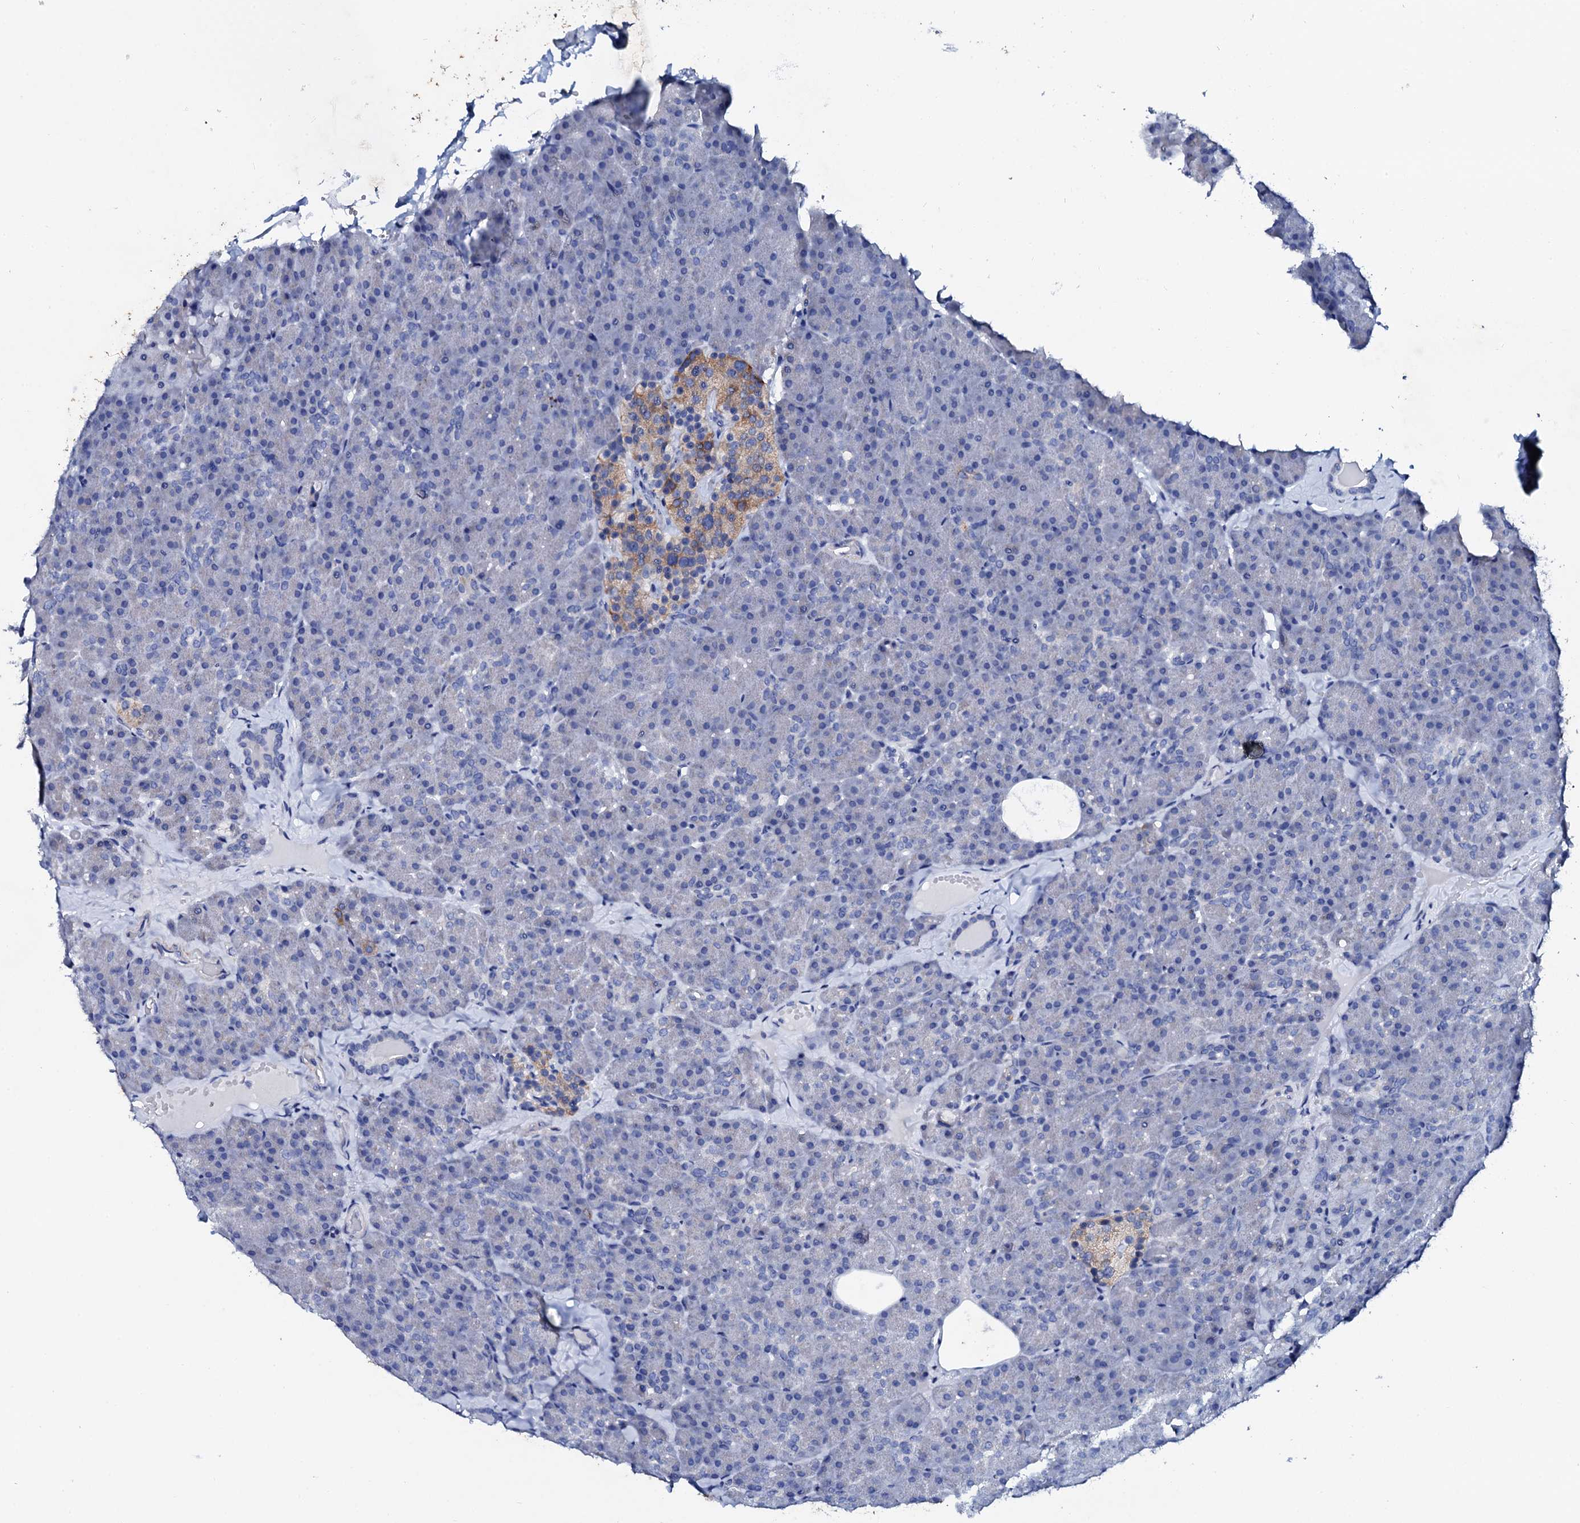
{"staining": {"intensity": "moderate", "quantity": "<25%", "location": "cytoplasmic/membranous"}, "tissue": "pancreas", "cell_type": "Exocrine glandular cells", "image_type": "normal", "snomed": [{"axis": "morphology", "description": "Normal tissue, NOS"}, {"axis": "topography", "description": "Pancreas"}], "caption": "Exocrine glandular cells show low levels of moderate cytoplasmic/membranous positivity in approximately <25% of cells in unremarkable human pancreas. The protein is stained brown, and the nuclei are stained in blue (DAB (3,3'-diaminobenzidine) IHC with brightfield microscopy, high magnification).", "gene": "GLB1L3", "patient": {"sex": "male", "age": 36}}